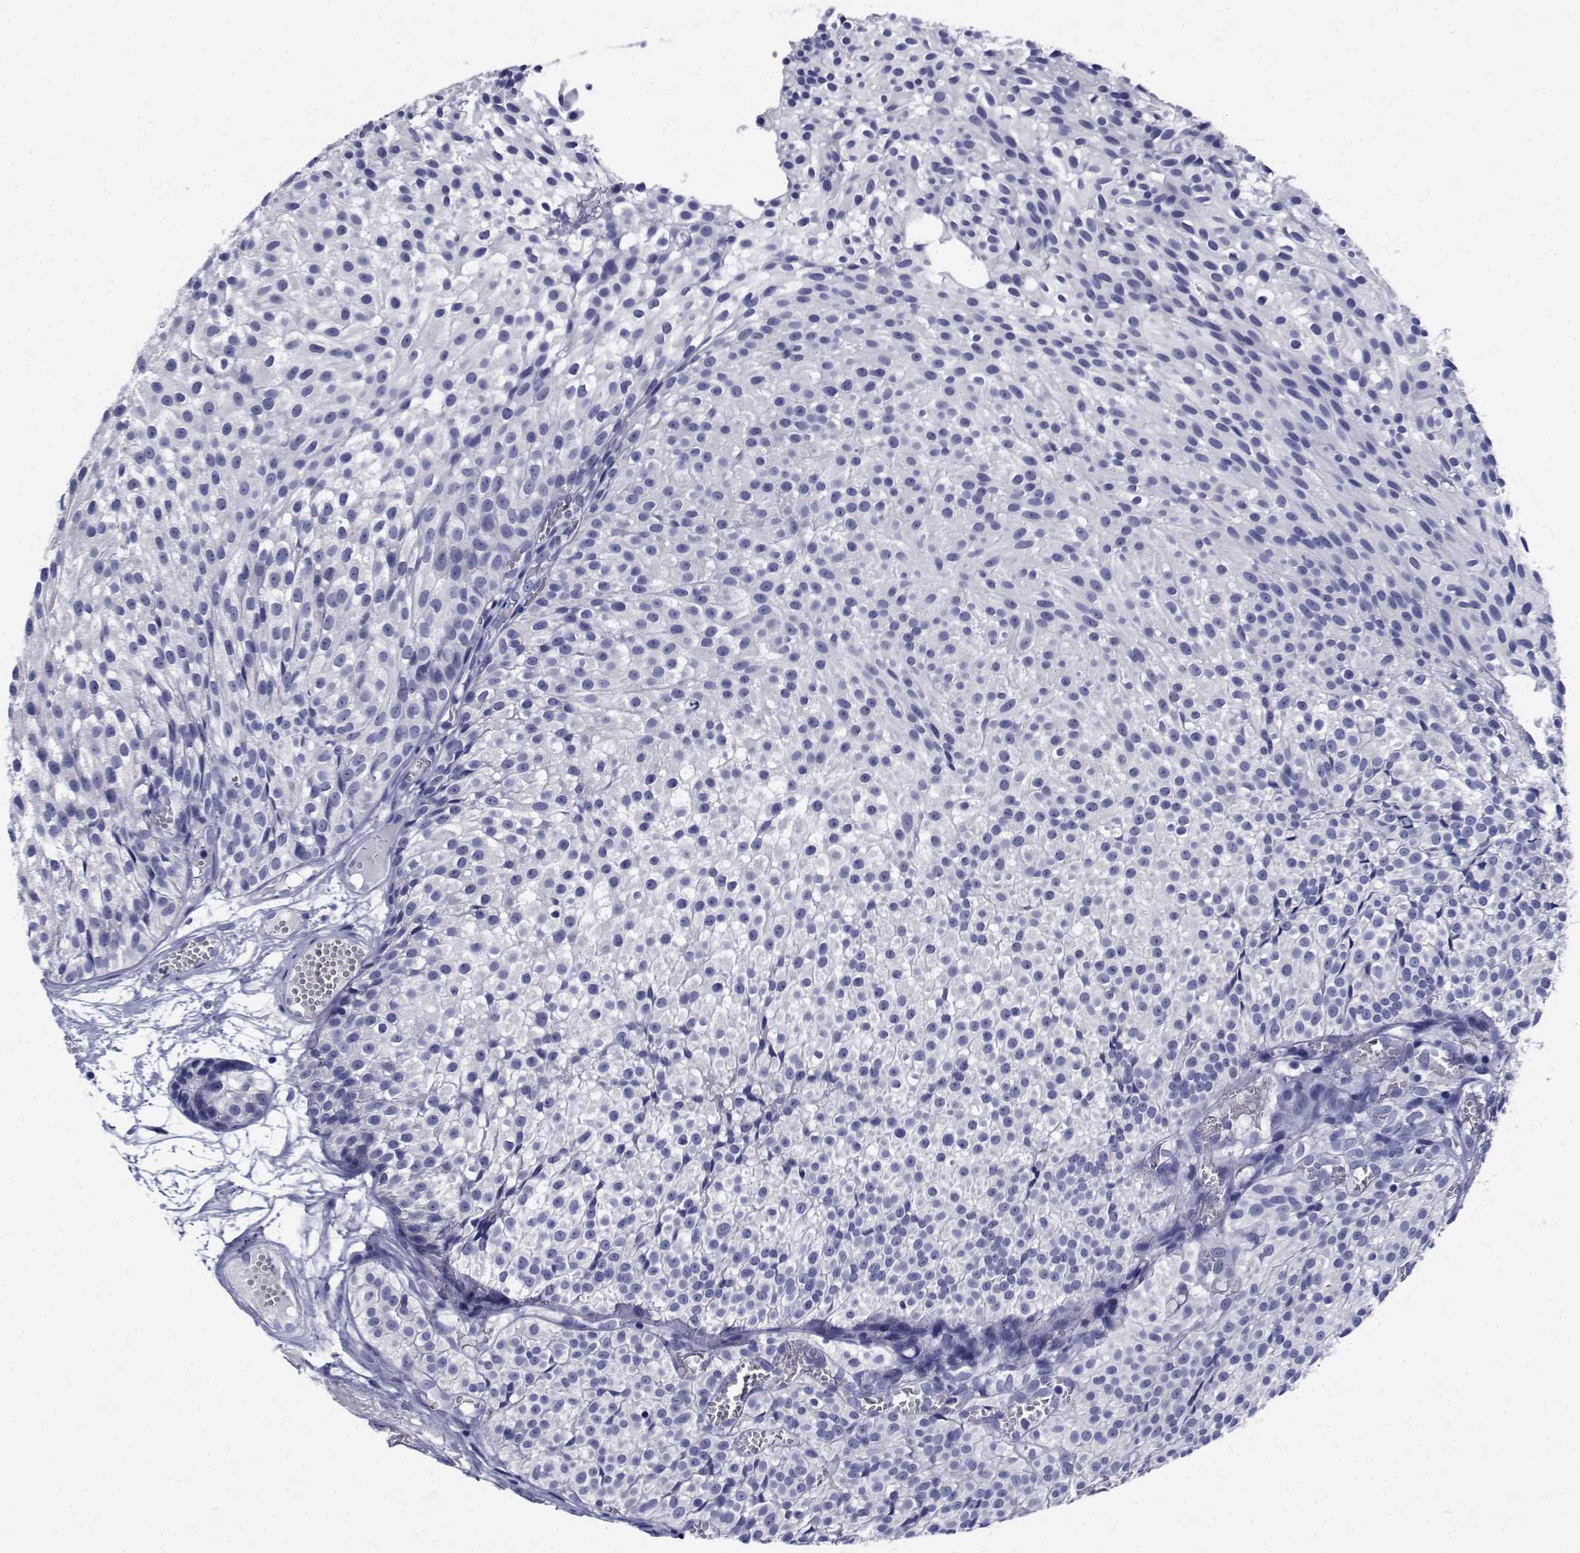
{"staining": {"intensity": "negative", "quantity": "none", "location": "none"}, "tissue": "urothelial cancer", "cell_type": "Tumor cells", "image_type": "cancer", "snomed": [{"axis": "morphology", "description": "Urothelial carcinoma, Low grade"}, {"axis": "topography", "description": "Urinary bladder"}], "caption": "Immunohistochemistry (IHC) image of neoplastic tissue: low-grade urothelial carcinoma stained with DAB demonstrates no significant protein positivity in tumor cells.", "gene": "PLXNA4", "patient": {"sex": "male", "age": 63}}